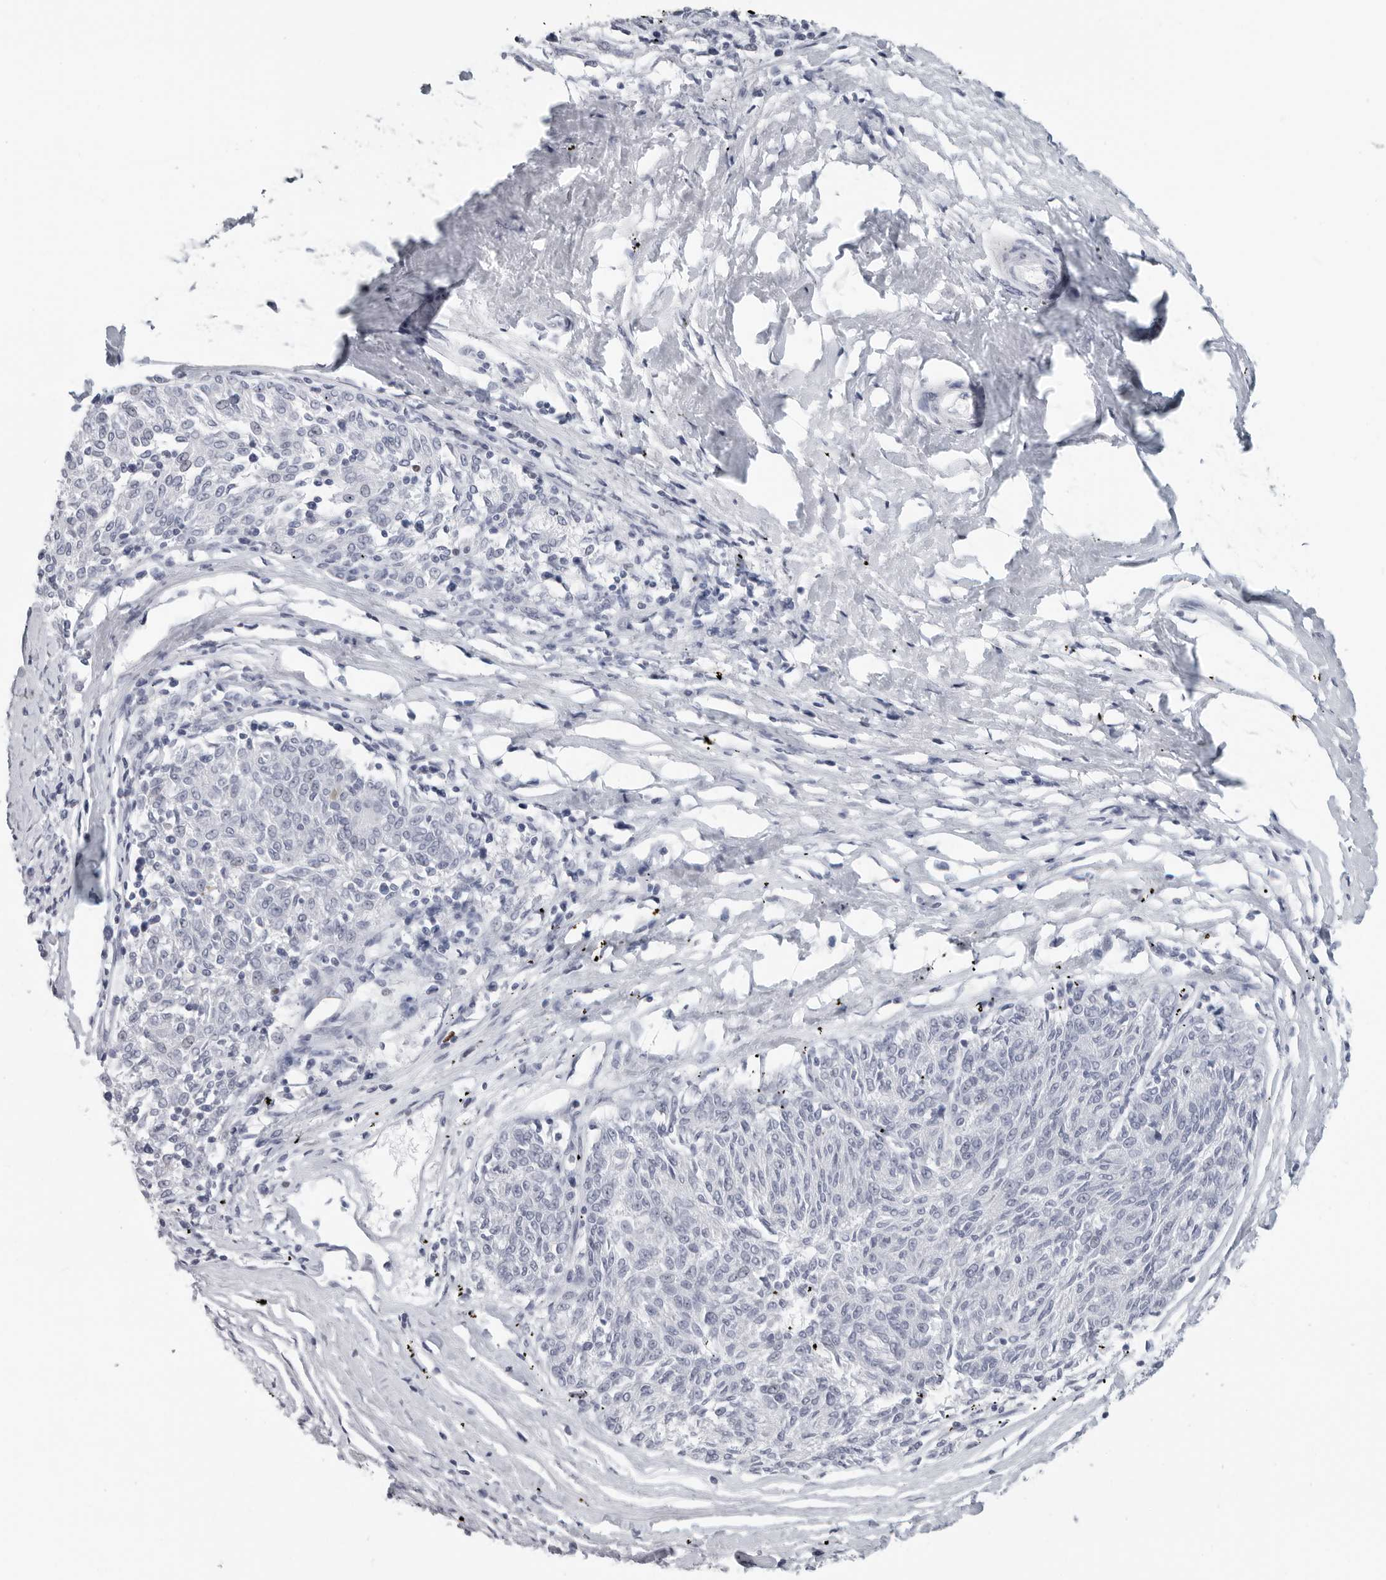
{"staining": {"intensity": "negative", "quantity": "none", "location": "none"}, "tissue": "melanoma", "cell_type": "Tumor cells", "image_type": "cancer", "snomed": [{"axis": "morphology", "description": "Malignant melanoma, NOS"}, {"axis": "topography", "description": "Skin"}], "caption": "There is no significant expression in tumor cells of malignant melanoma.", "gene": "SATB2", "patient": {"sex": "female", "age": 72}}